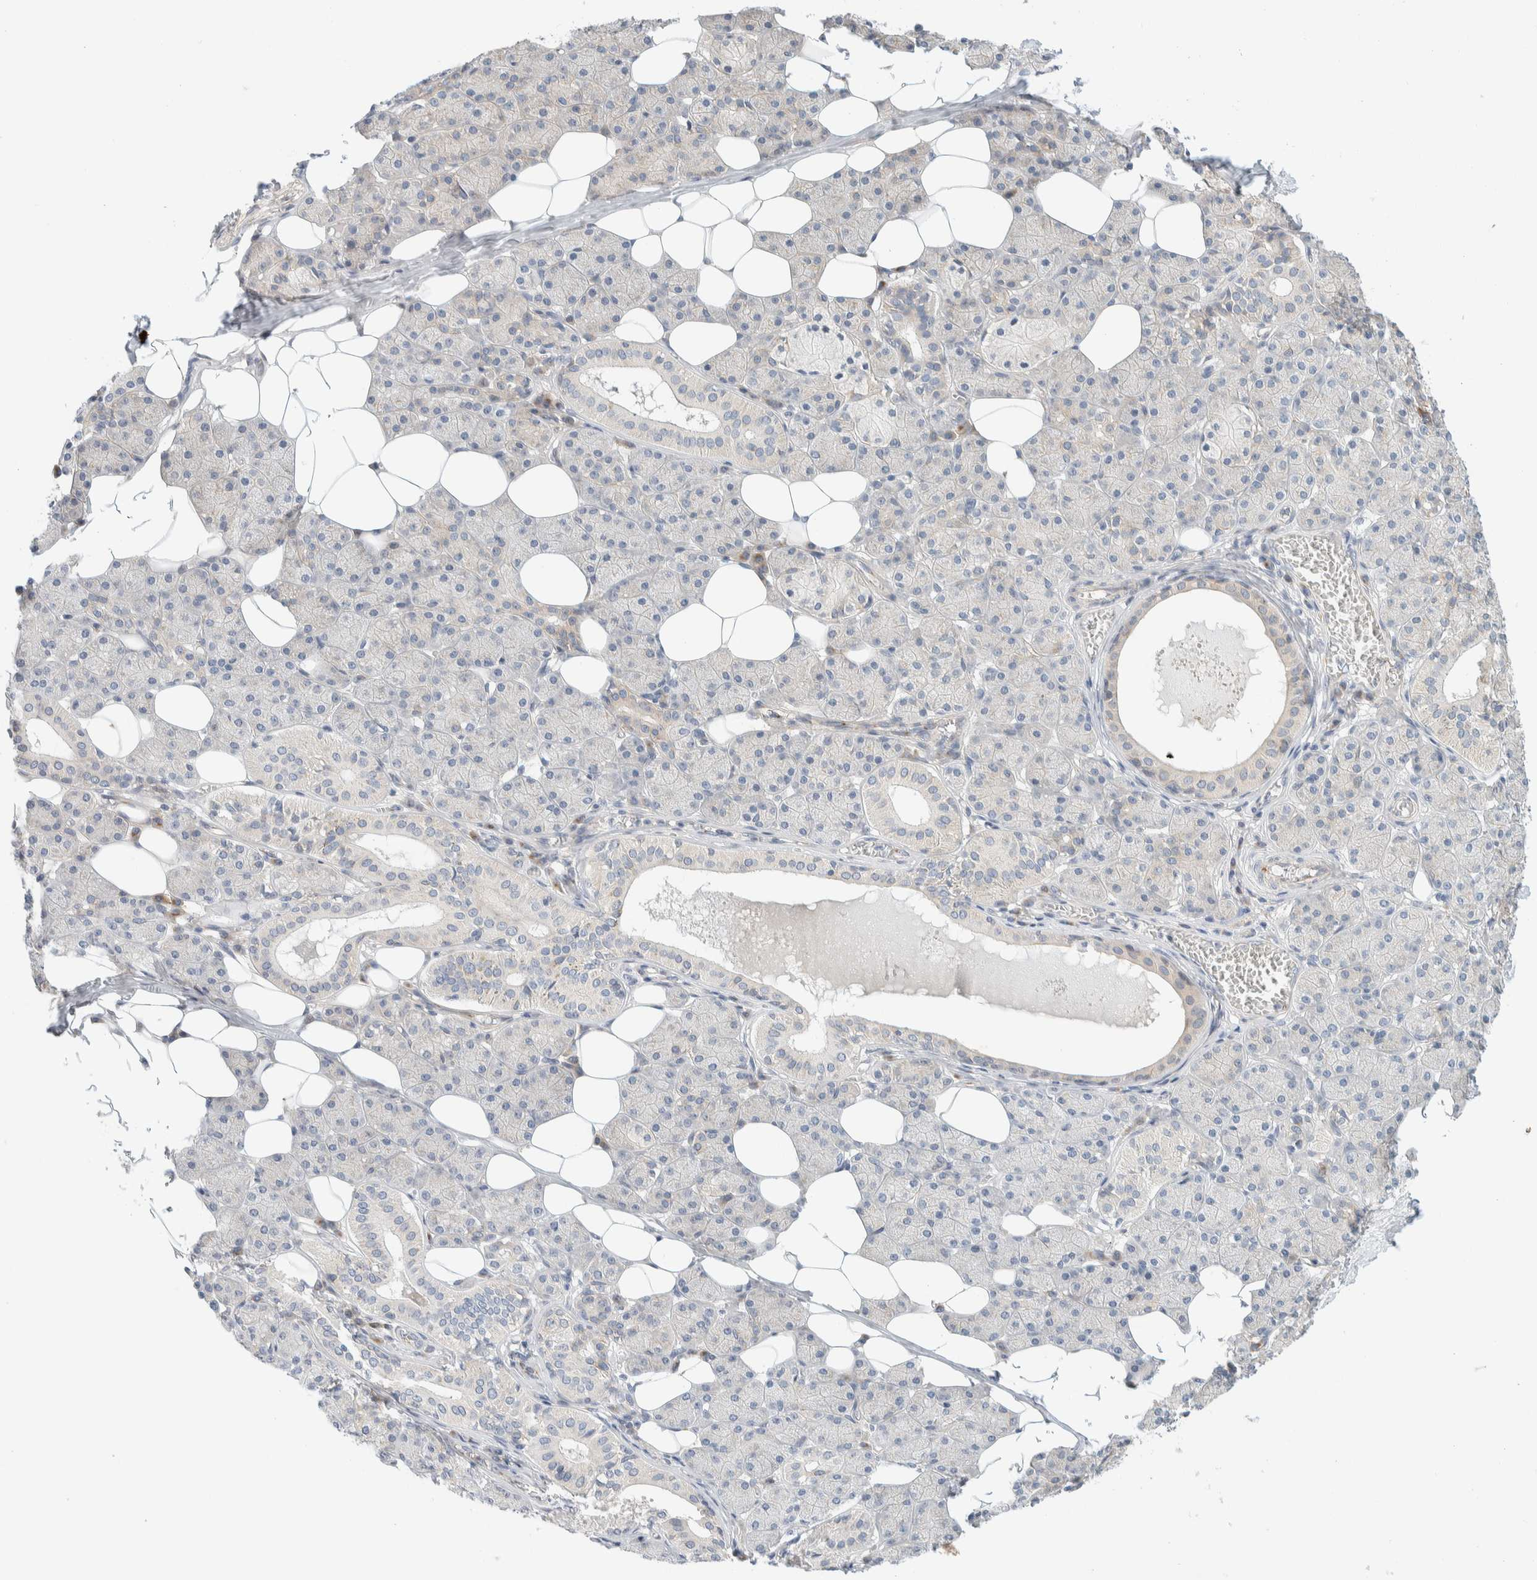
{"staining": {"intensity": "weak", "quantity": "<25%", "location": "cytoplasmic/membranous"}, "tissue": "salivary gland", "cell_type": "Glandular cells", "image_type": "normal", "snomed": [{"axis": "morphology", "description": "Normal tissue, NOS"}, {"axis": "topography", "description": "Salivary gland"}], "caption": "Glandular cells are negative for protein expression in unremarkable human salivary gland. (DAB immunohistochemistry visualized using brightfield microscopy, high magnification).", "gene": "TMEM184B", "patient": {"sex": "female", "age": 33}}